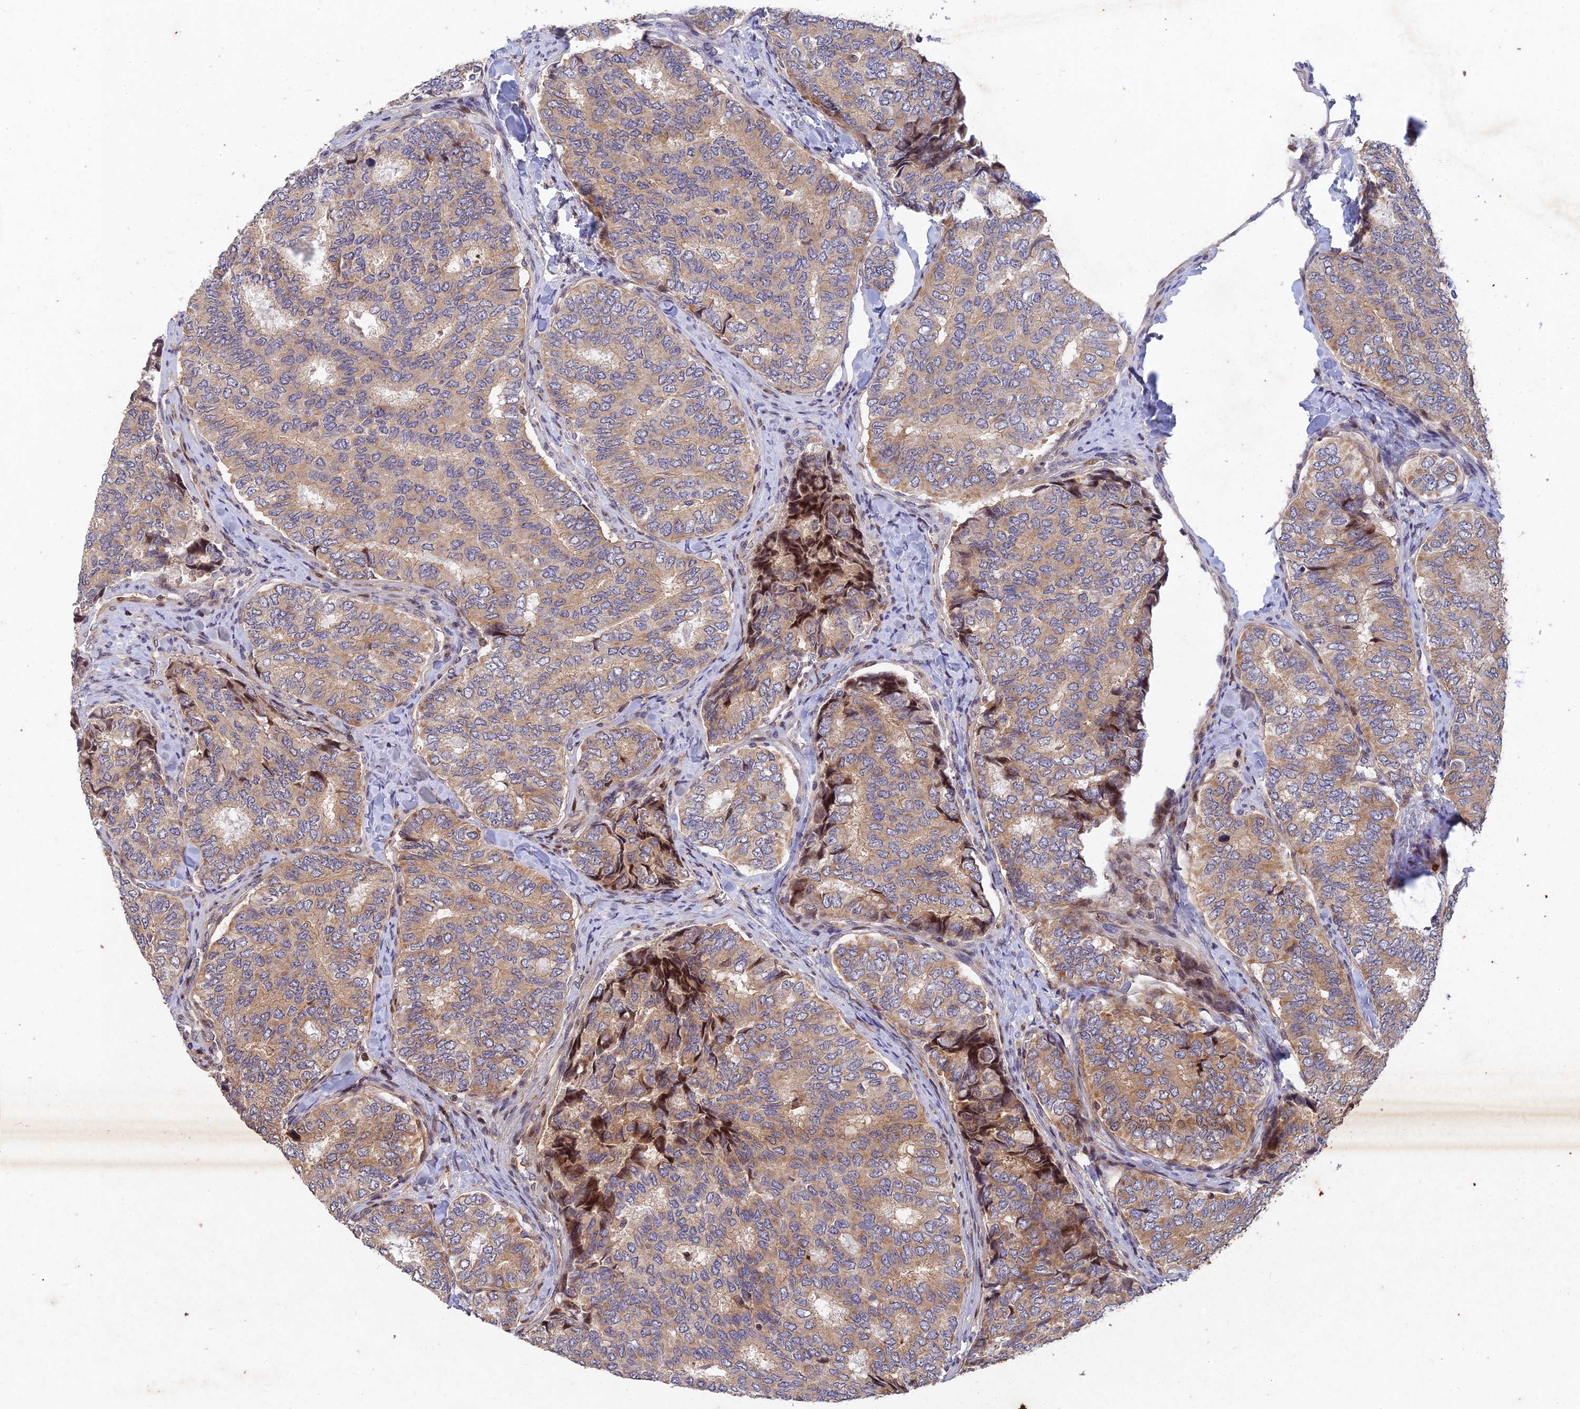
{"staining": {"intensity": "moderate", "quantity": "<25%", "location": "cytoplasmic/membranous,nuclear"}, "tissue": "thyroid cancer", "cell_type": "Tumor cells", "image_type": "cancer", "snomed": [{"axis": "morphology", "description": "Papillary adenocarcinoma, NOS"}, {"axis": "topography", "description": "Thyroid gland"}], "caption": "Protein staining reveals moderate cytoplasmic/membranous and nuclear staining in about <25% of tumor cells in thyroid papillary adenocarcinoma. (IHC, brightfield microscopy, high magnification).", "gene": "RELCH", "patient": {"sex": "female", "age": 35}}